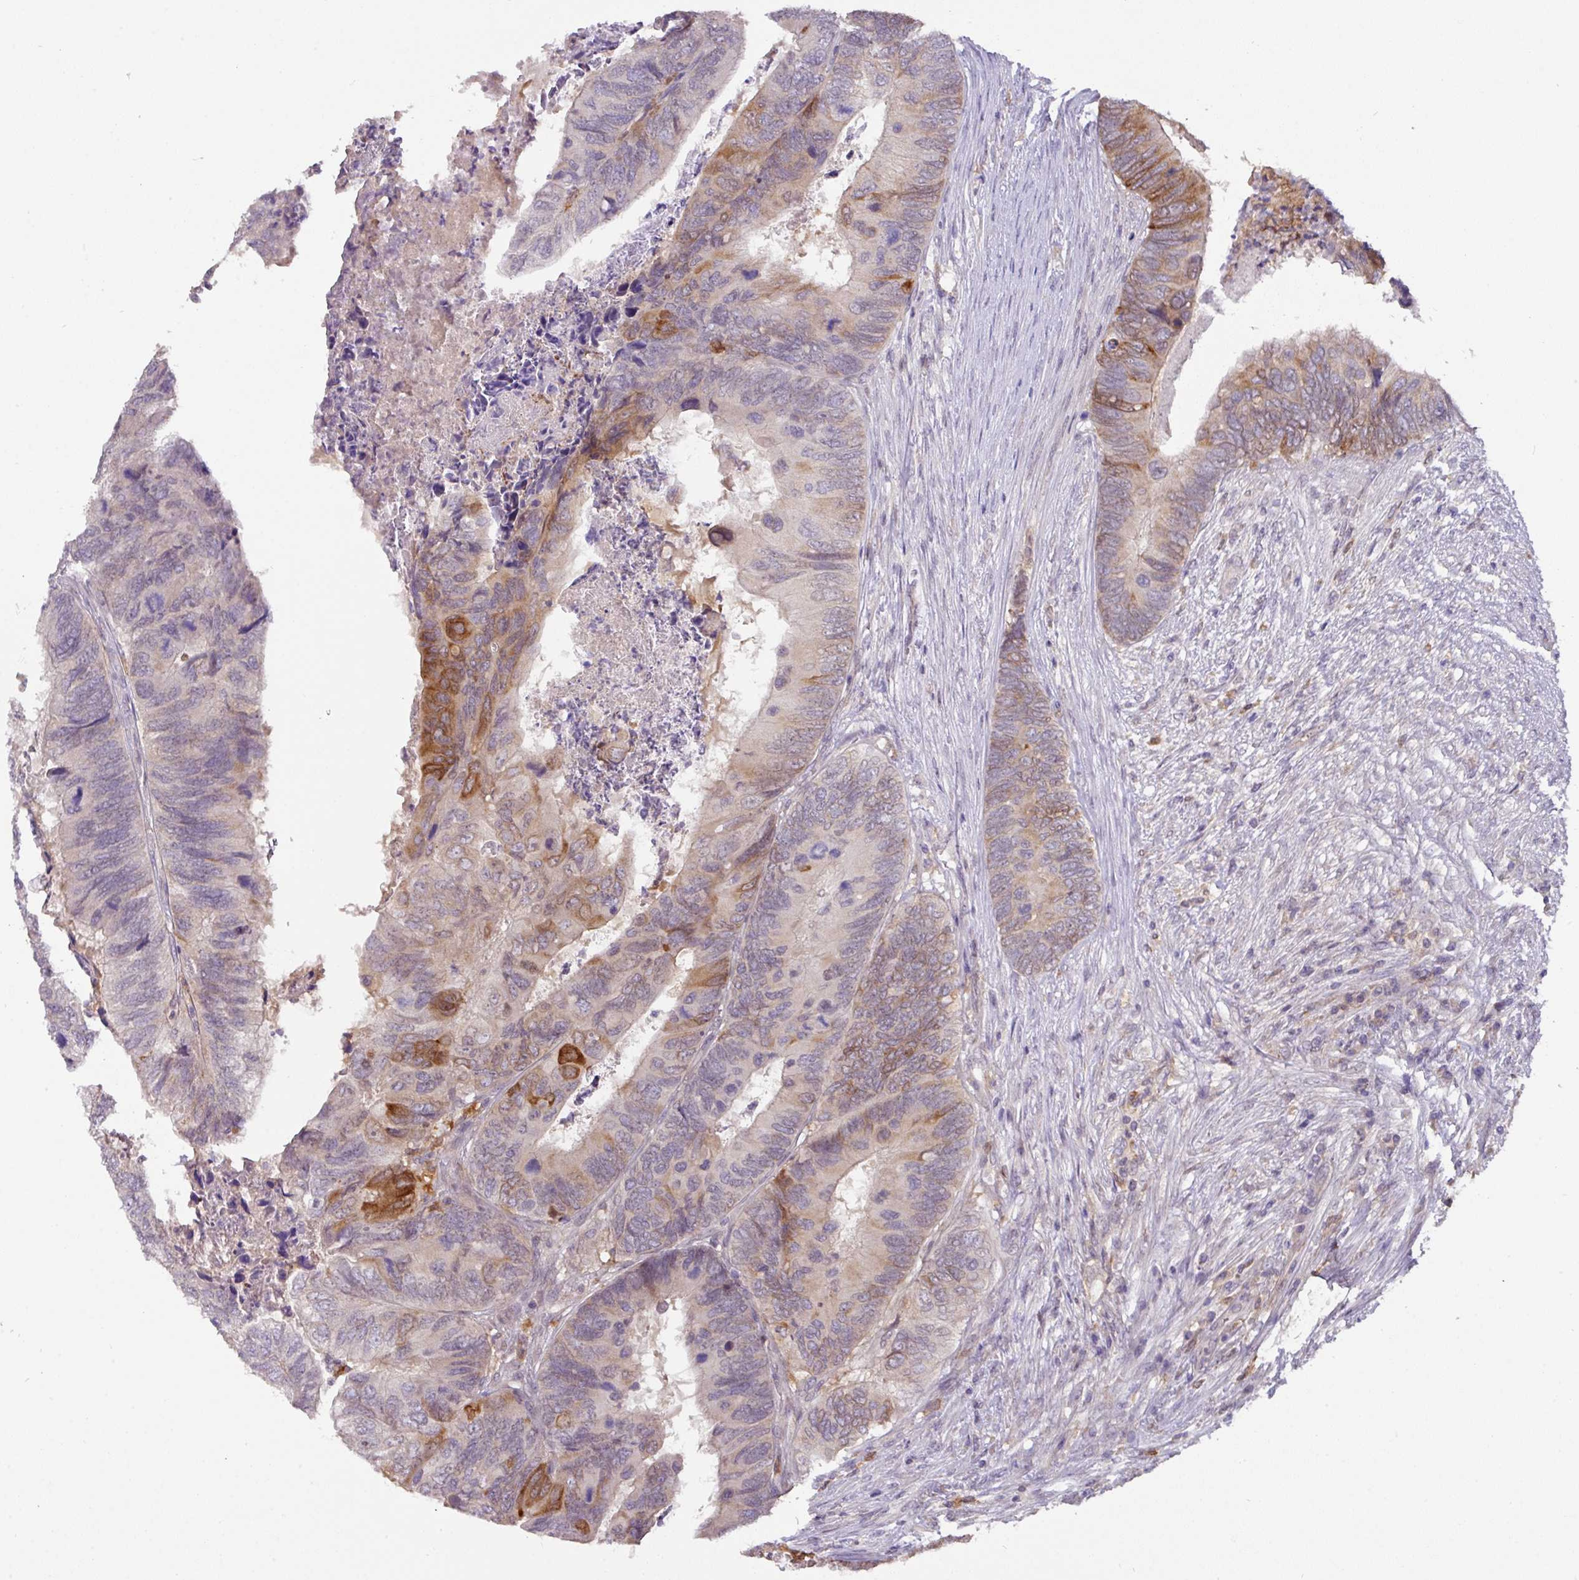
{"staining": {"intensity": "strong", "quantity": "<25%", "location": "cytoplasmic/membranous"}, "tissue": "colorectal cancer", "cell_type": "Tumor cells", "image_type": "cancer", "snomed": [{"axis": "morphology", "description": "Adenocarcinoma, NOS"}, {"axis": "topography", "description": "Colon"}], "caption": "Immunohistochemical staining of colorectal adenocarcinoma reveals strong cytoplasmic/membranous protein staining in approximately <25% of tumor cells.", "gene": "GCNT7", "patient": {"sex": "female", "age": 67}}